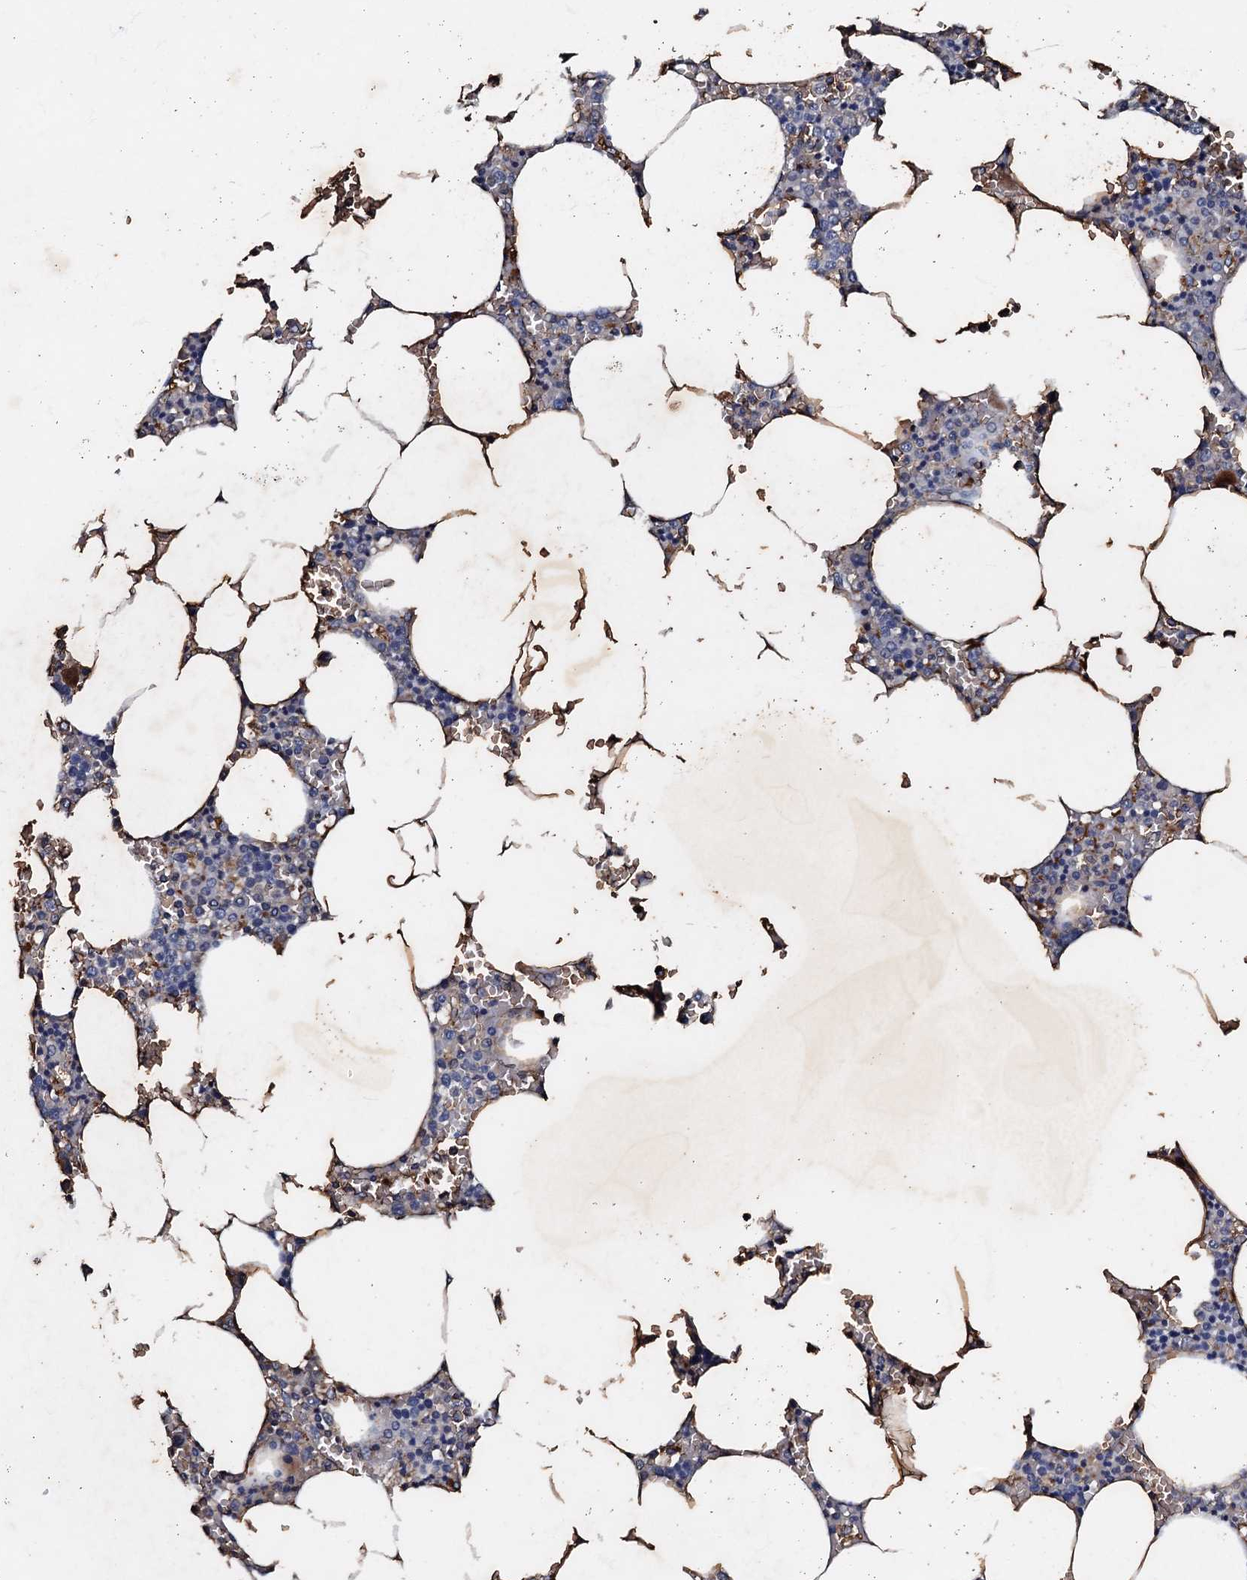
{"staining": {"intensity": "negative", "quantity": "none", "location": "none"}, "tissue": "bone marrow", "cell_type": "Hematopoietic cells", "image_type": "normal", "snomed": [{"axis": "morphology", "description": "Normal tissue, NOS"}, {"axis": "topography", "description": "Bone marrow"}], "caption": "Bone marrow was stained to show a protein in brown. There is no significant expression in hematopoietic cells.", "gene": "MANSC4", "patient": {"sex": "male", "age": 70}}